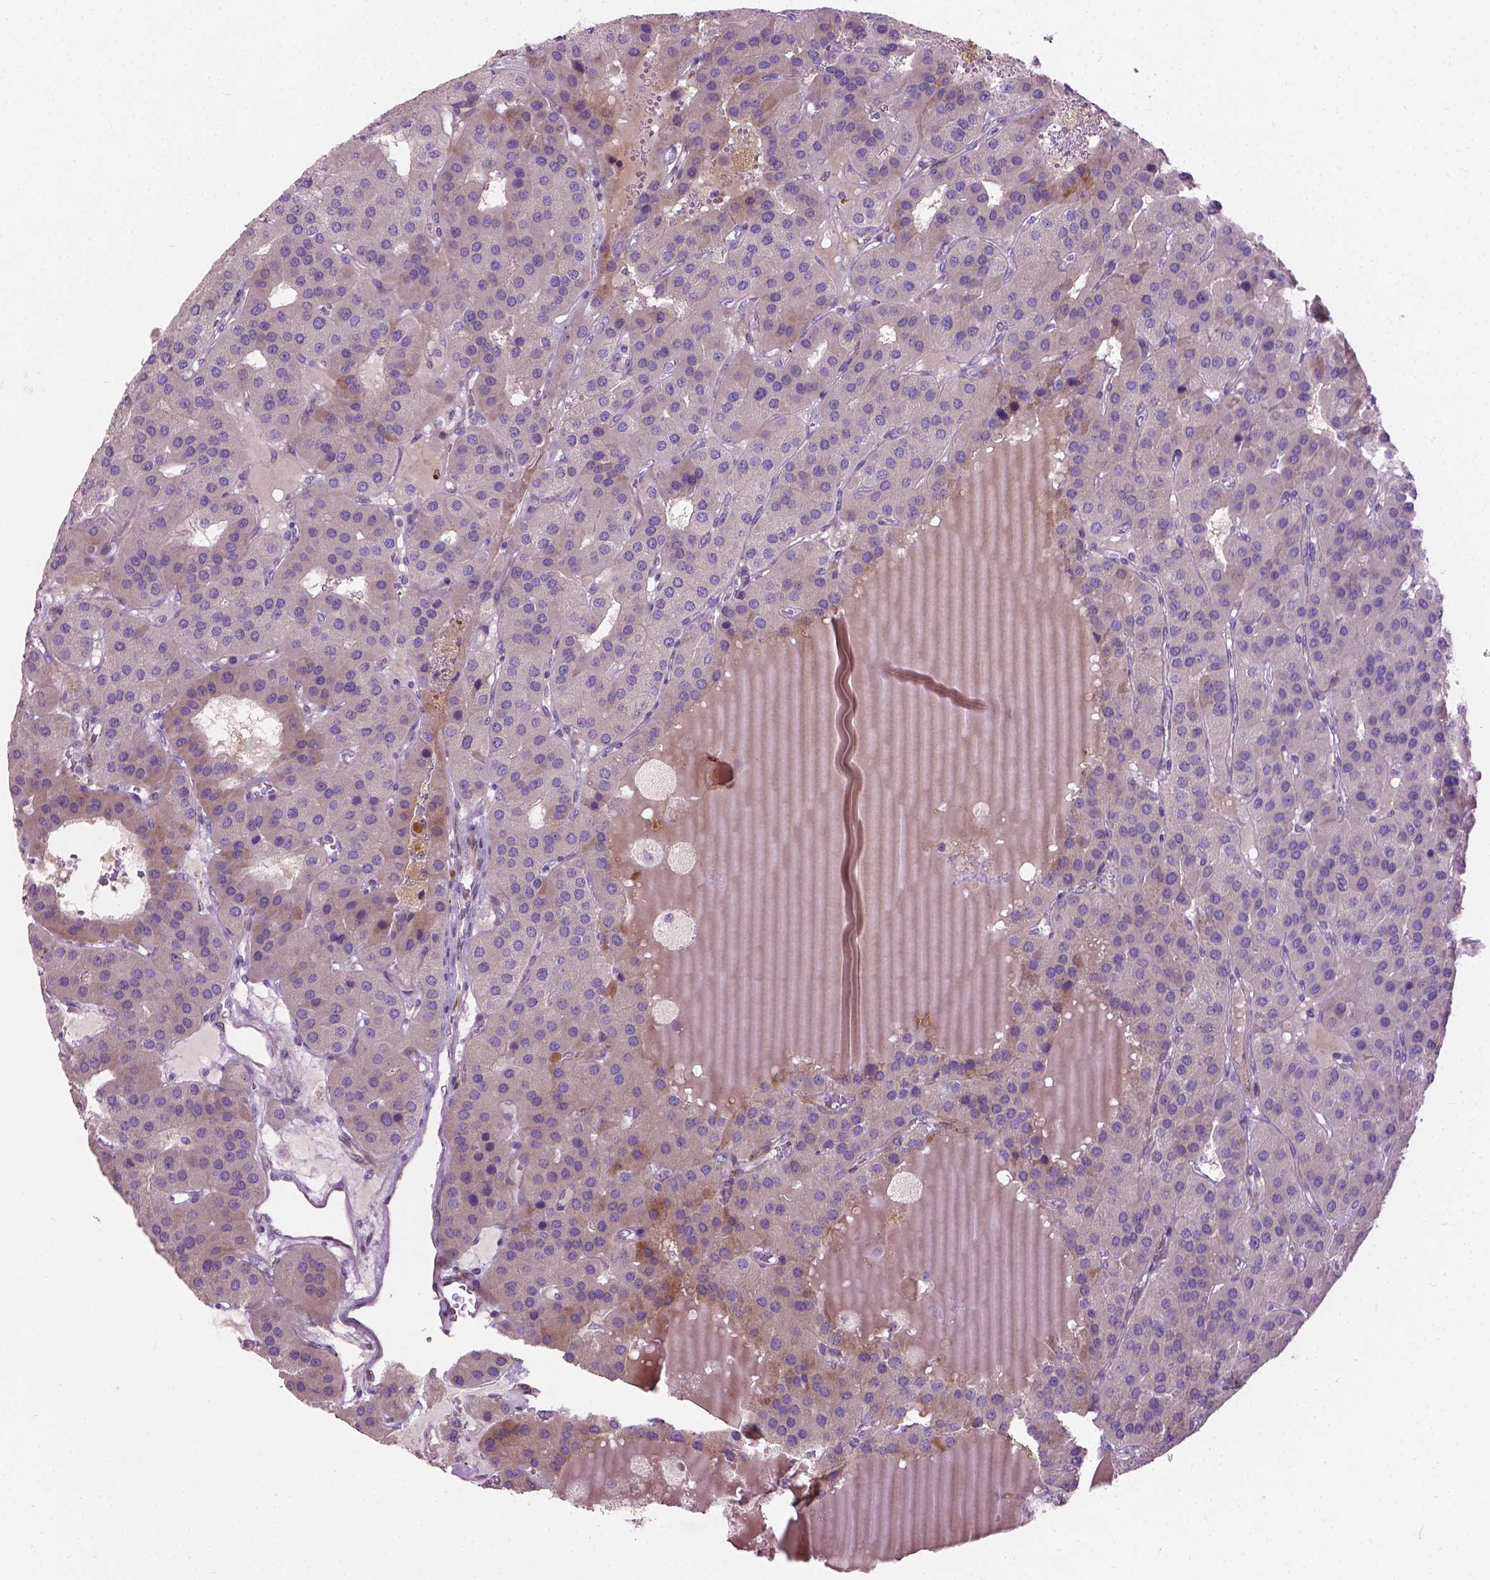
{"staining": {"intensity": "moderate", "quantity": "<25%", "location": "cytoplasmic/membranous"}, "tissue": "parathyroid gland", "cell_type": "Glandular cells", "image_type": "normal", "snomed": [{"axis": "morphology", "description": "Normal tissue, NOS"}, {"axis": "morphology", "description": "Adenoma, NOS"}, {"axis": "topography", "description": "Parathyroid gland"}], "caption": "A photomicrograph of human parathyroid gland stained for a protein exhibits moderate cytoplasmic/membranous brown staining in glandular cells.", "gene": "PKP3", "patient": {"sex": "female", "age": 86}}